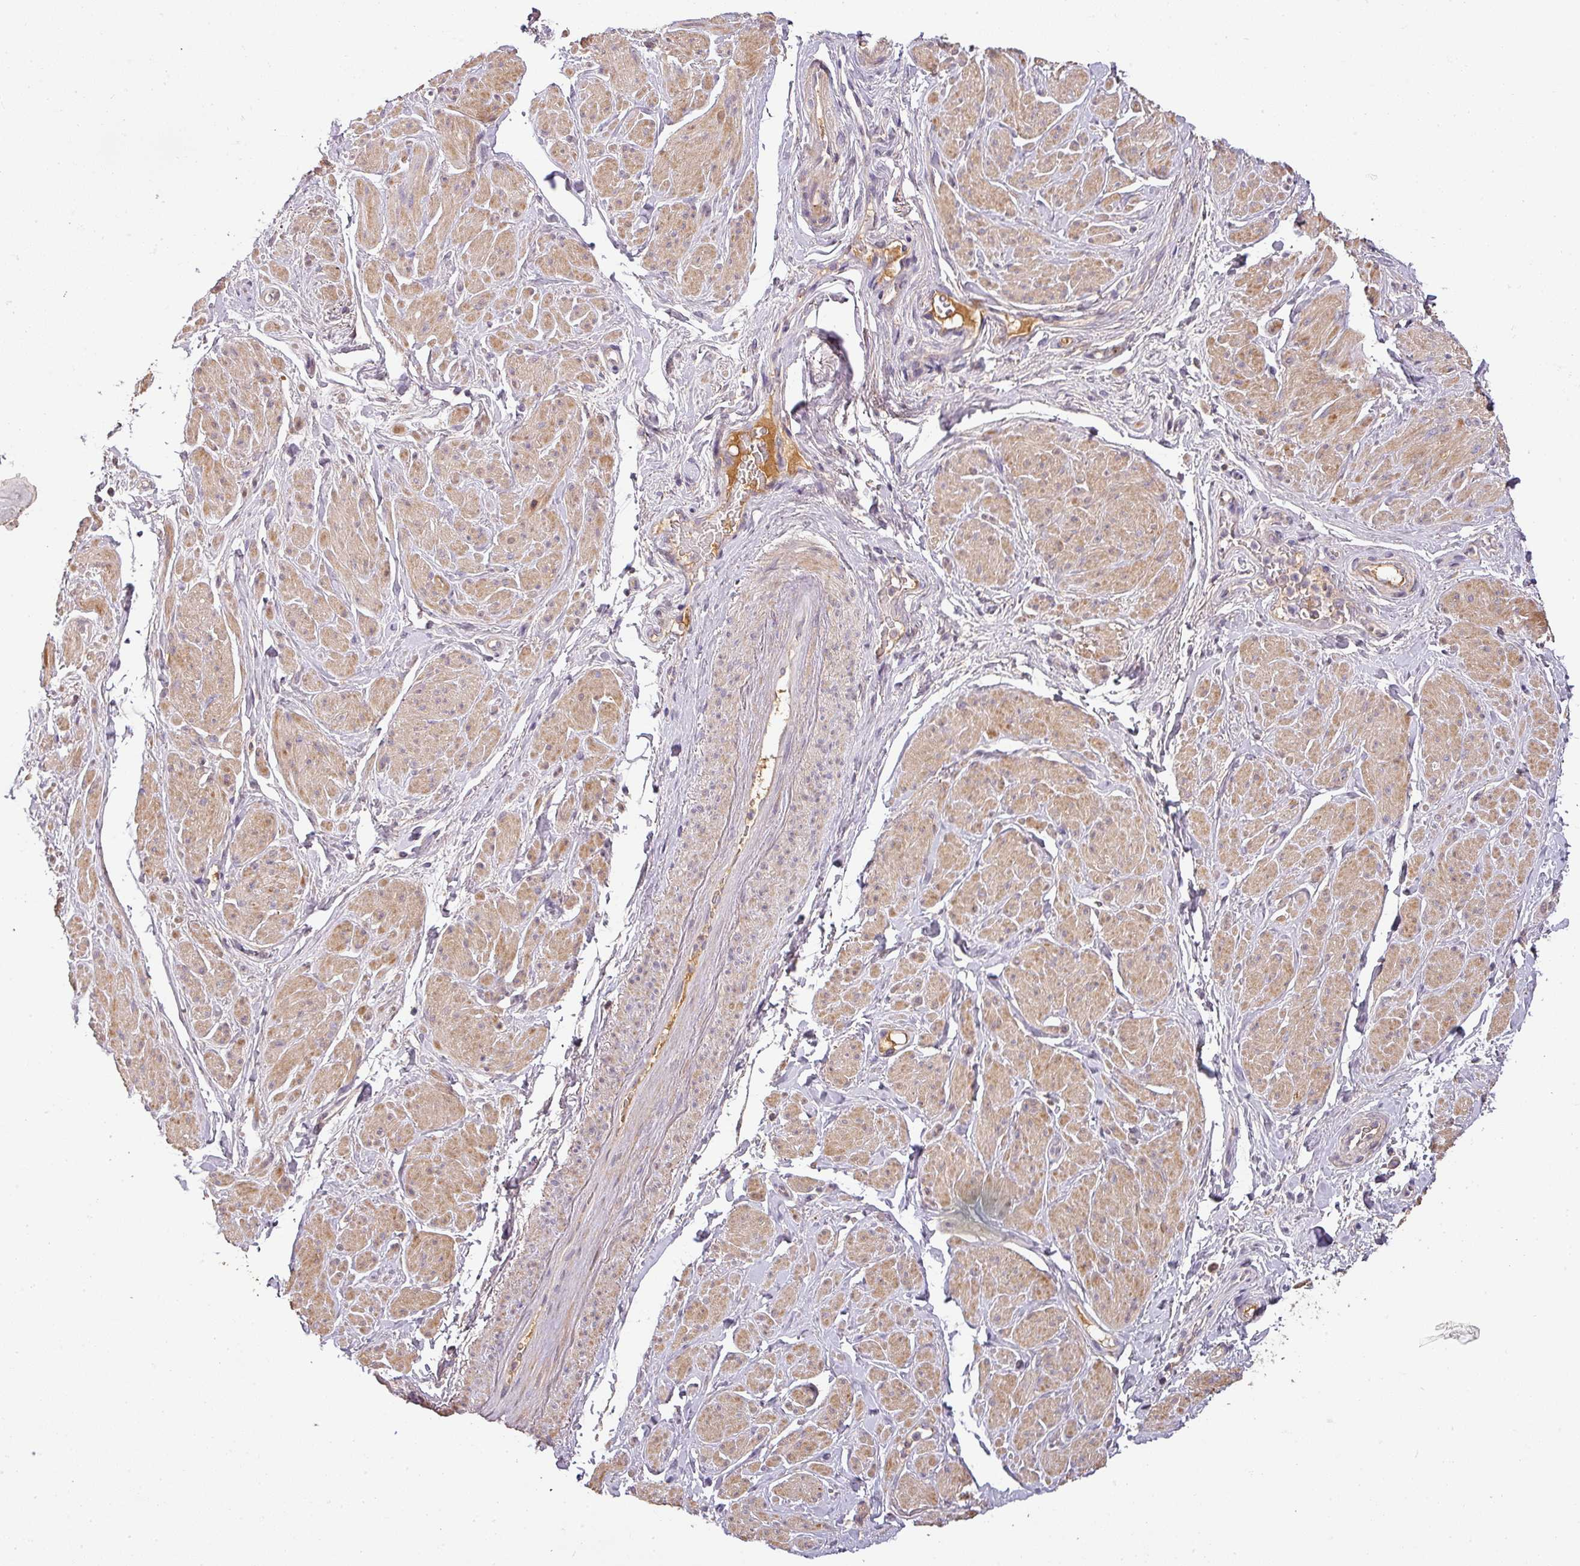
{"staining": {"intensity": "moderate", "quantity": ">75%", "location": "cytoplasmic/membranous"}, "tissue": "smooth muscle", "cell_type": "Smooth muscle cells", "image_type": "normal", "snomed": [{"axis": "morphology", "description": "Normal tissue, NOS"}, {"axis": "topography", "description": "Smooth muscle"}, {"axis": "topography", "description": "Peripheral nerve tissue"}], "caption": "Brown immunohistochemical staining in unremarkable human smooth muscle demonstrates moderate cytoplasmic/membranous staining in about >75% of smooth muscle cells. (DAB (3,3'-diaminobenzidine) = brown stain, brightfield microscopy at high magnification).", "gene": "BPIFB3", "patient": {"sex": "male", "age": 69}}